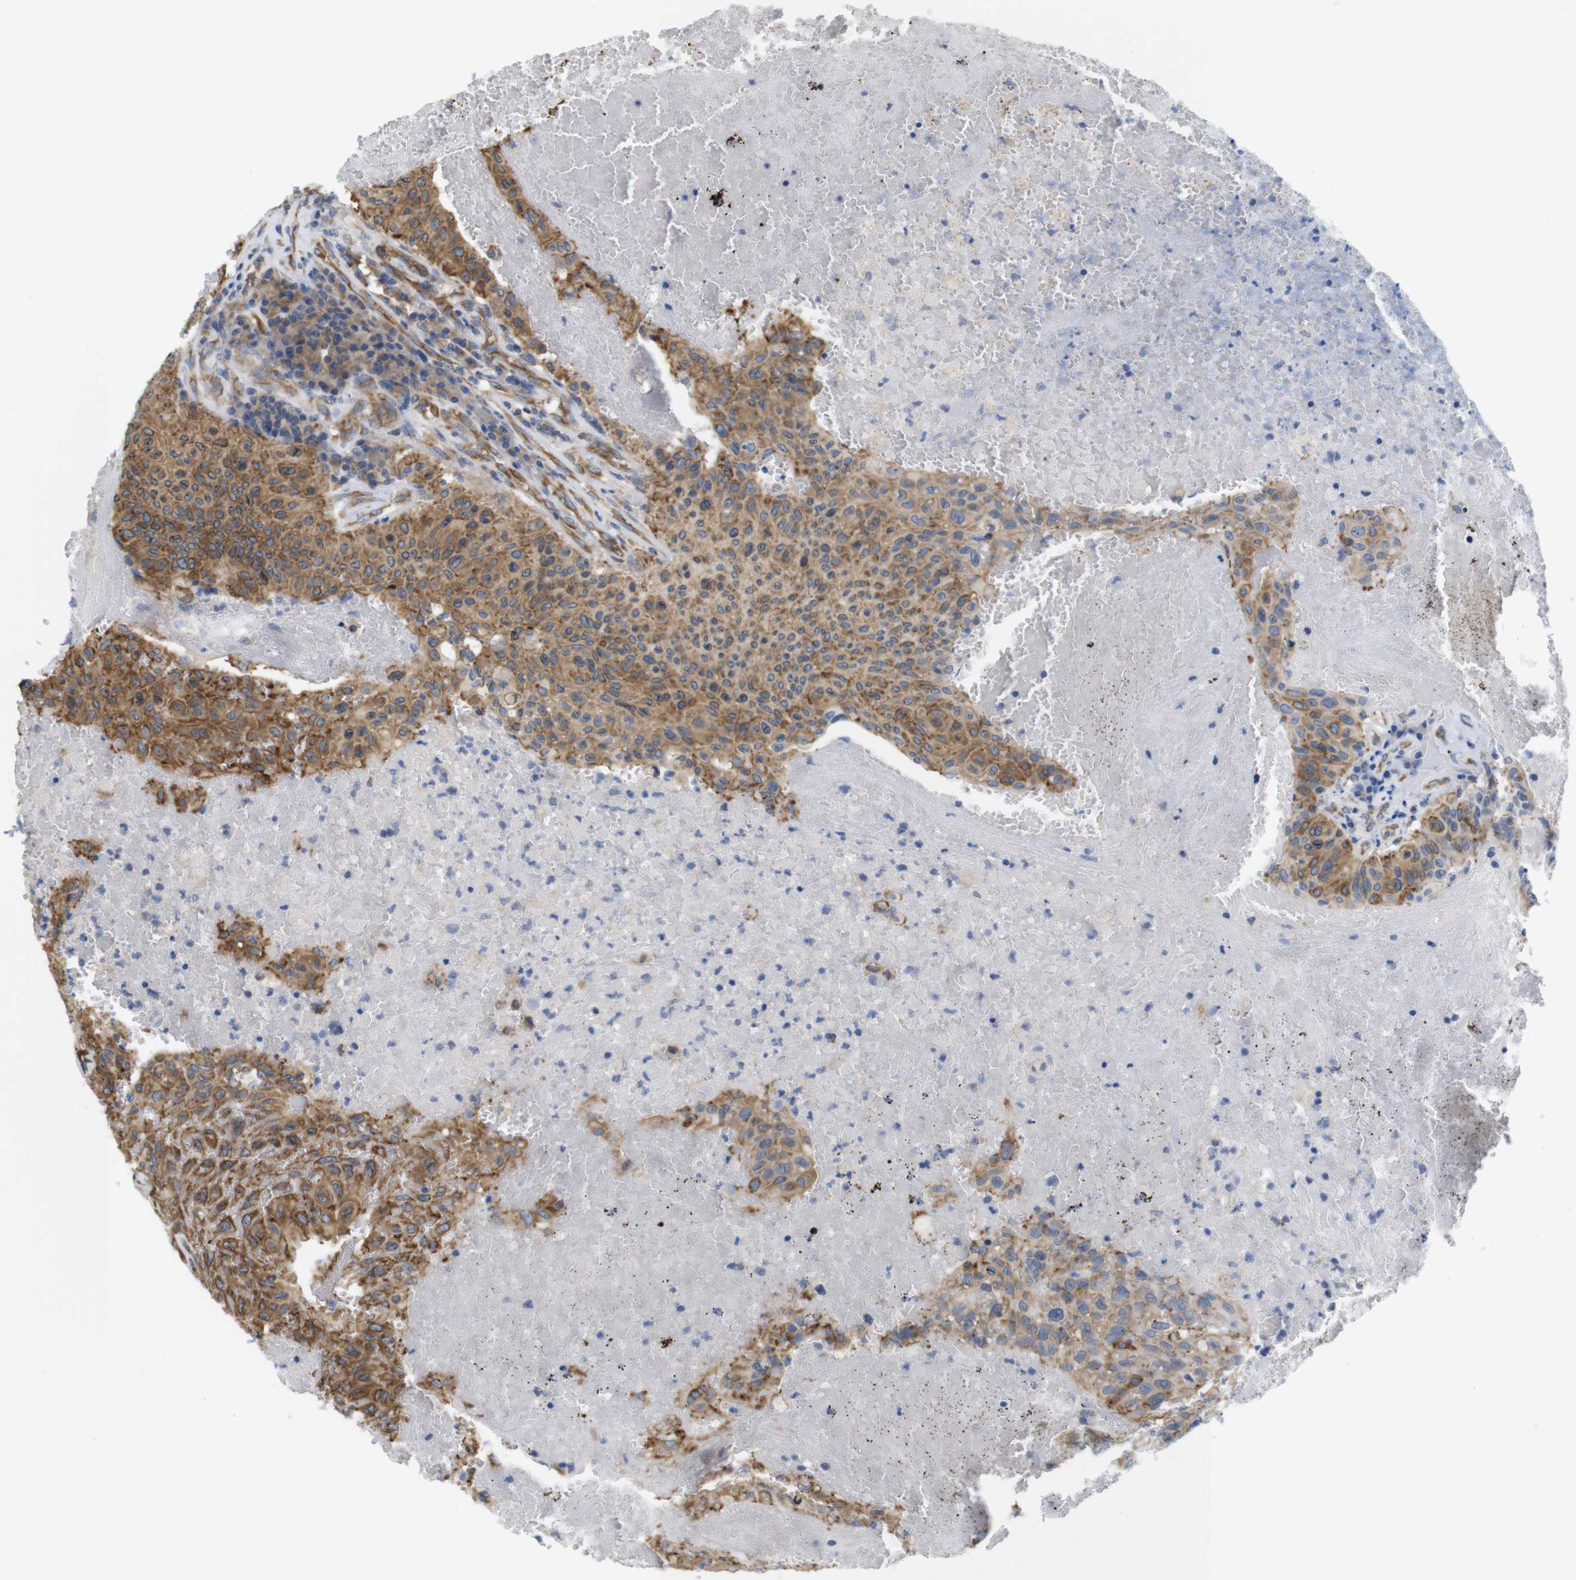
{"staining": {"intensity": "moderate", "quantity": "25%-75%", "location": "cytoplasmic/membranous"}, "tissue": "urothelial cancer", "cell_type": "Tumor cells", "image_type": "cancer", "snomed": [{"axis": "morphology", "description": "Urothelial carcinoma, High grade"}, {"axis": "topography", "description": "Urinary bladder"}], "caption": "DAB (3,3'-diaminobenzidine) immunohistochemical staining of urothelial carcinoma (high-grade) exhibits moderate cytoplasmic/membranous protein positivity in approximately 25%-75% of tumor cells.", "gene": "PCNX2", "patient": {"sex": "male", "age": 66}}